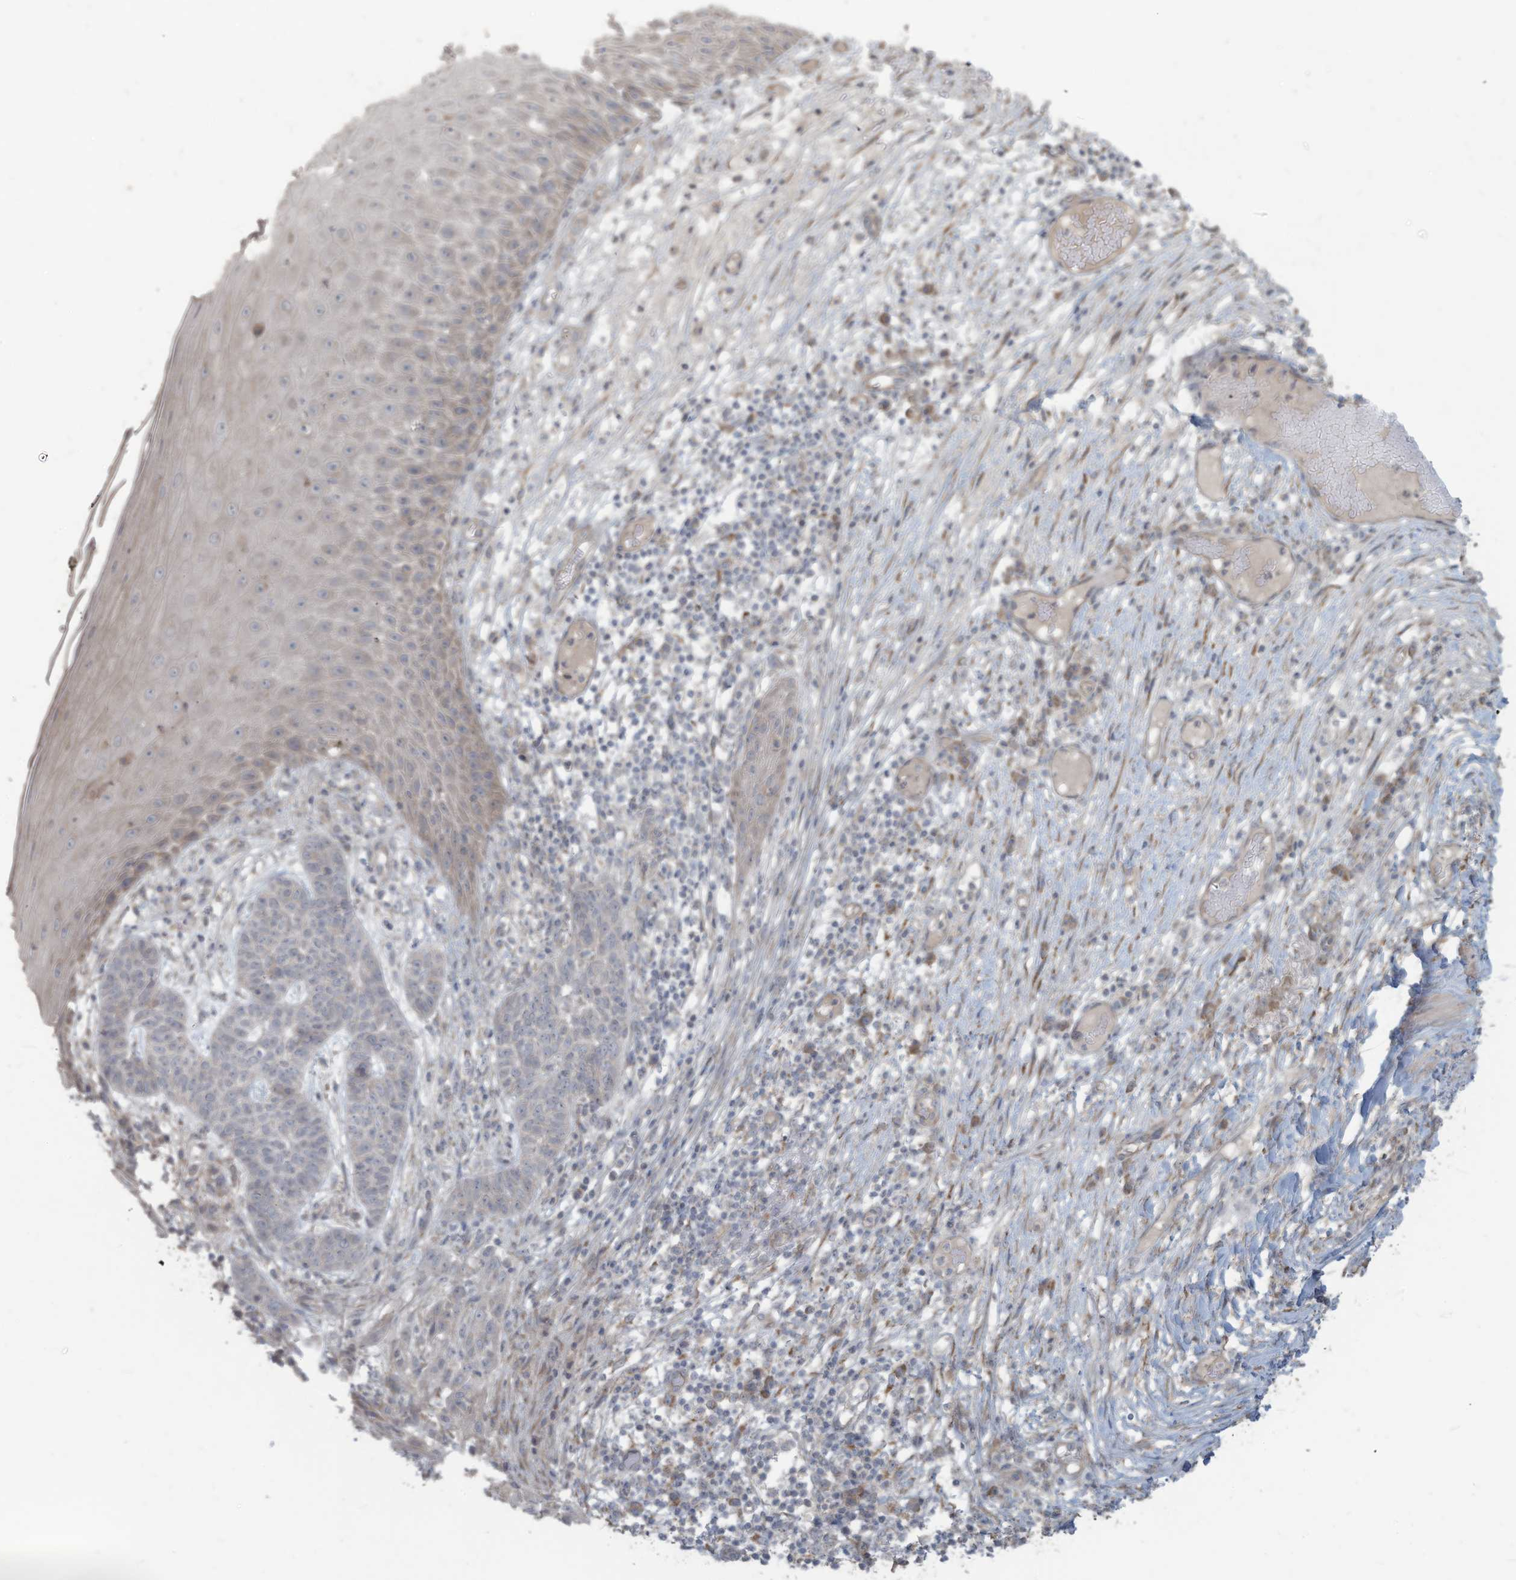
{"staining": {"intensity": "negative", "quantity": "none", "location": "none"}, "tissue": "skin cancer", "cell_type": "Tumor cells", "image_type": "cancer", "snomed": [{"axis": "morphology", "description": "Normal tissue, NOS"}, {"axis": "morphology", "description": "Basal cell carcinoma"}, {"axis": "topography", "description": "Skin"}], "caption": "High power microscopy histopathology image of an immunohistochemistry (IHC) histopathology image of basal cell carcinoma (skin), revealing no significant expression in tumor cells.", "gene": "MAGIX", "patient": {"sex": "male", "age": 64}}